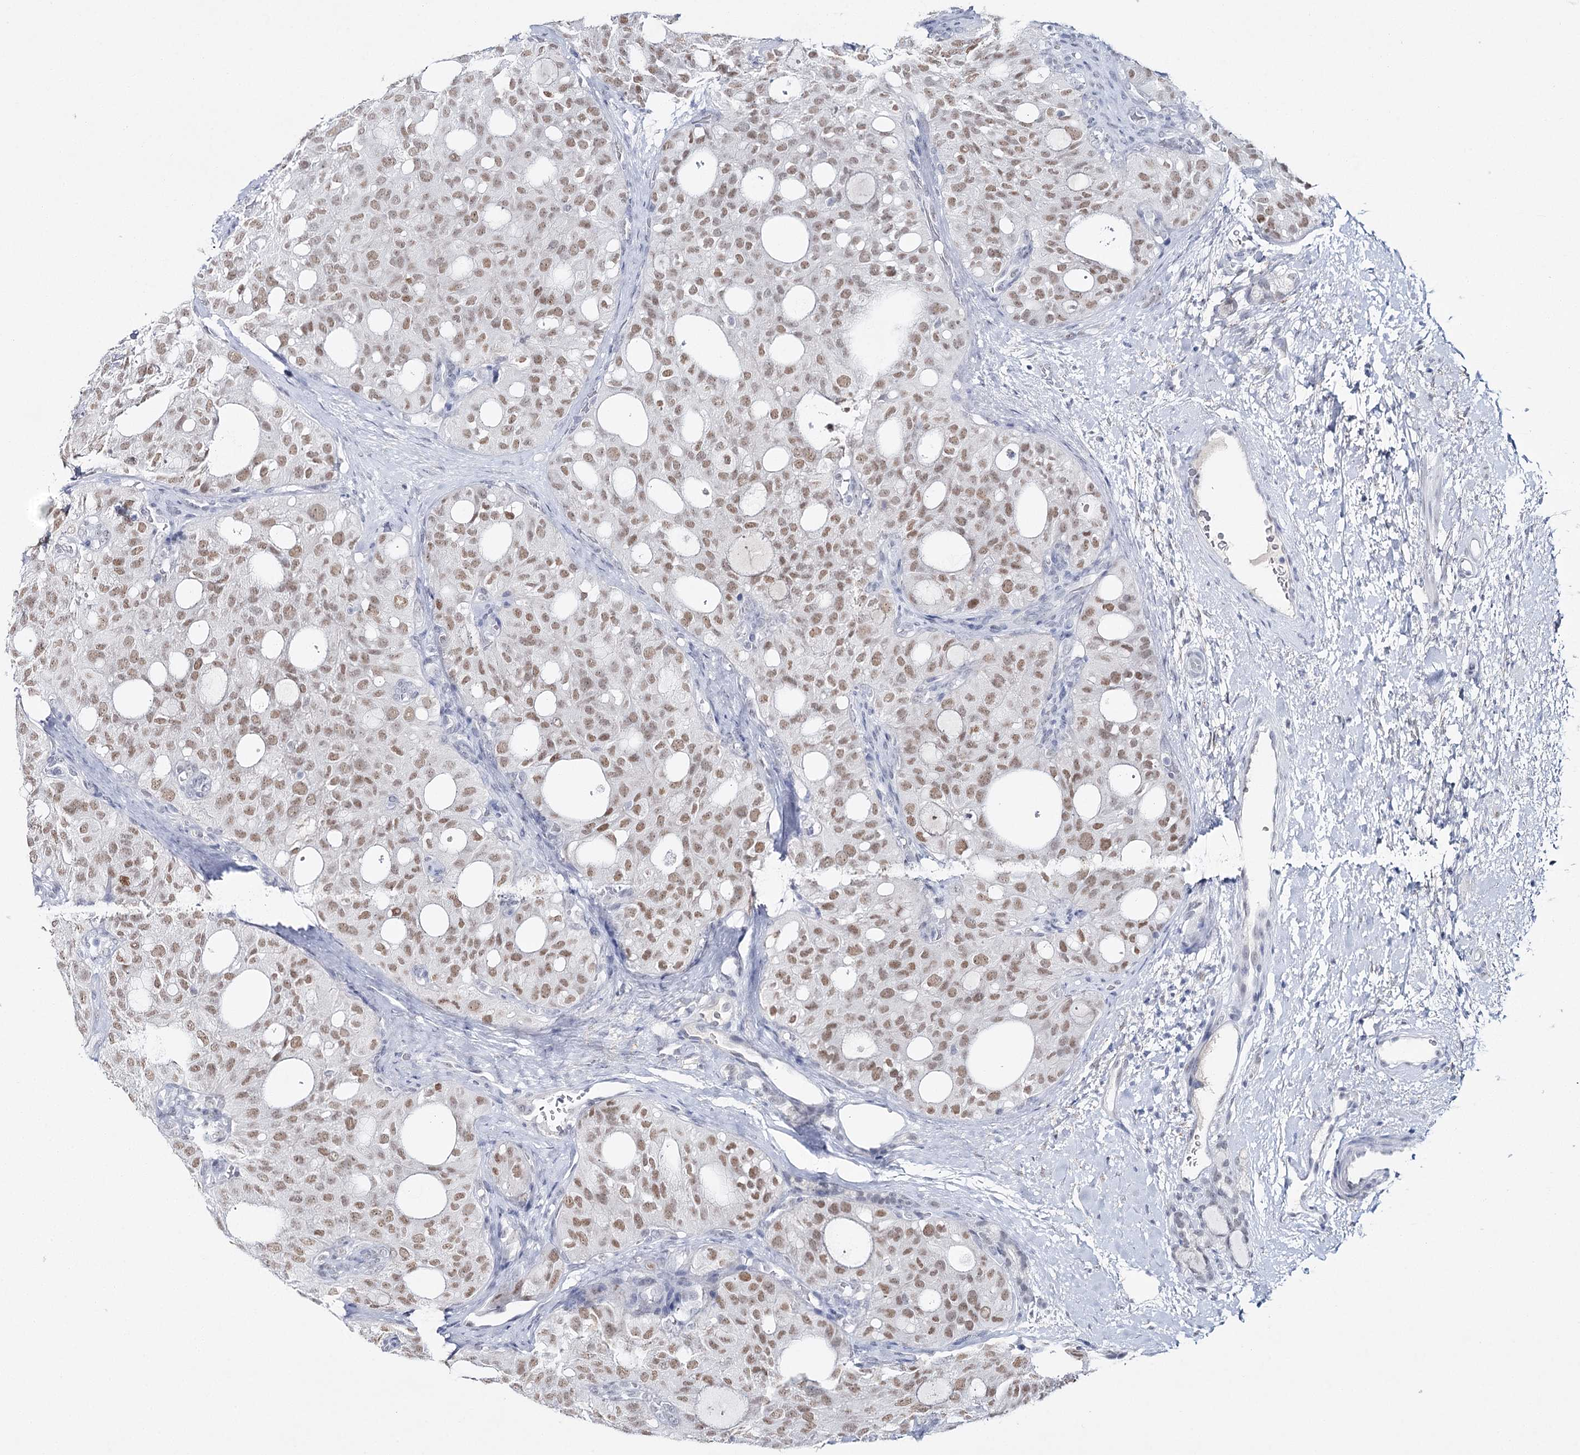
{"staining": {"intensity": "moderate", "quantity": ">75%", "location": "nuclear"}, "tissue": "thyroid cancer", "cell_type": "Tumor cells", "image_type": "cancer", "snomed": [{"axis": "morphology", "description": "Follicular adenoma carcinoma, NOS"}, {"axis": "topography", "description": "Thyroid gland"}], "caption": "Follicular adenoma carcinoma (thyroid) was stained to show a protein in brown. There is medium levels of moderate nuclear positivity in approximately >75% of tumor cells. The protein of interest is shown in brown color, while the nuclei are stained blue.", "gene": "ZC3H8", "patient": {"sex": "male", "age": 75}}